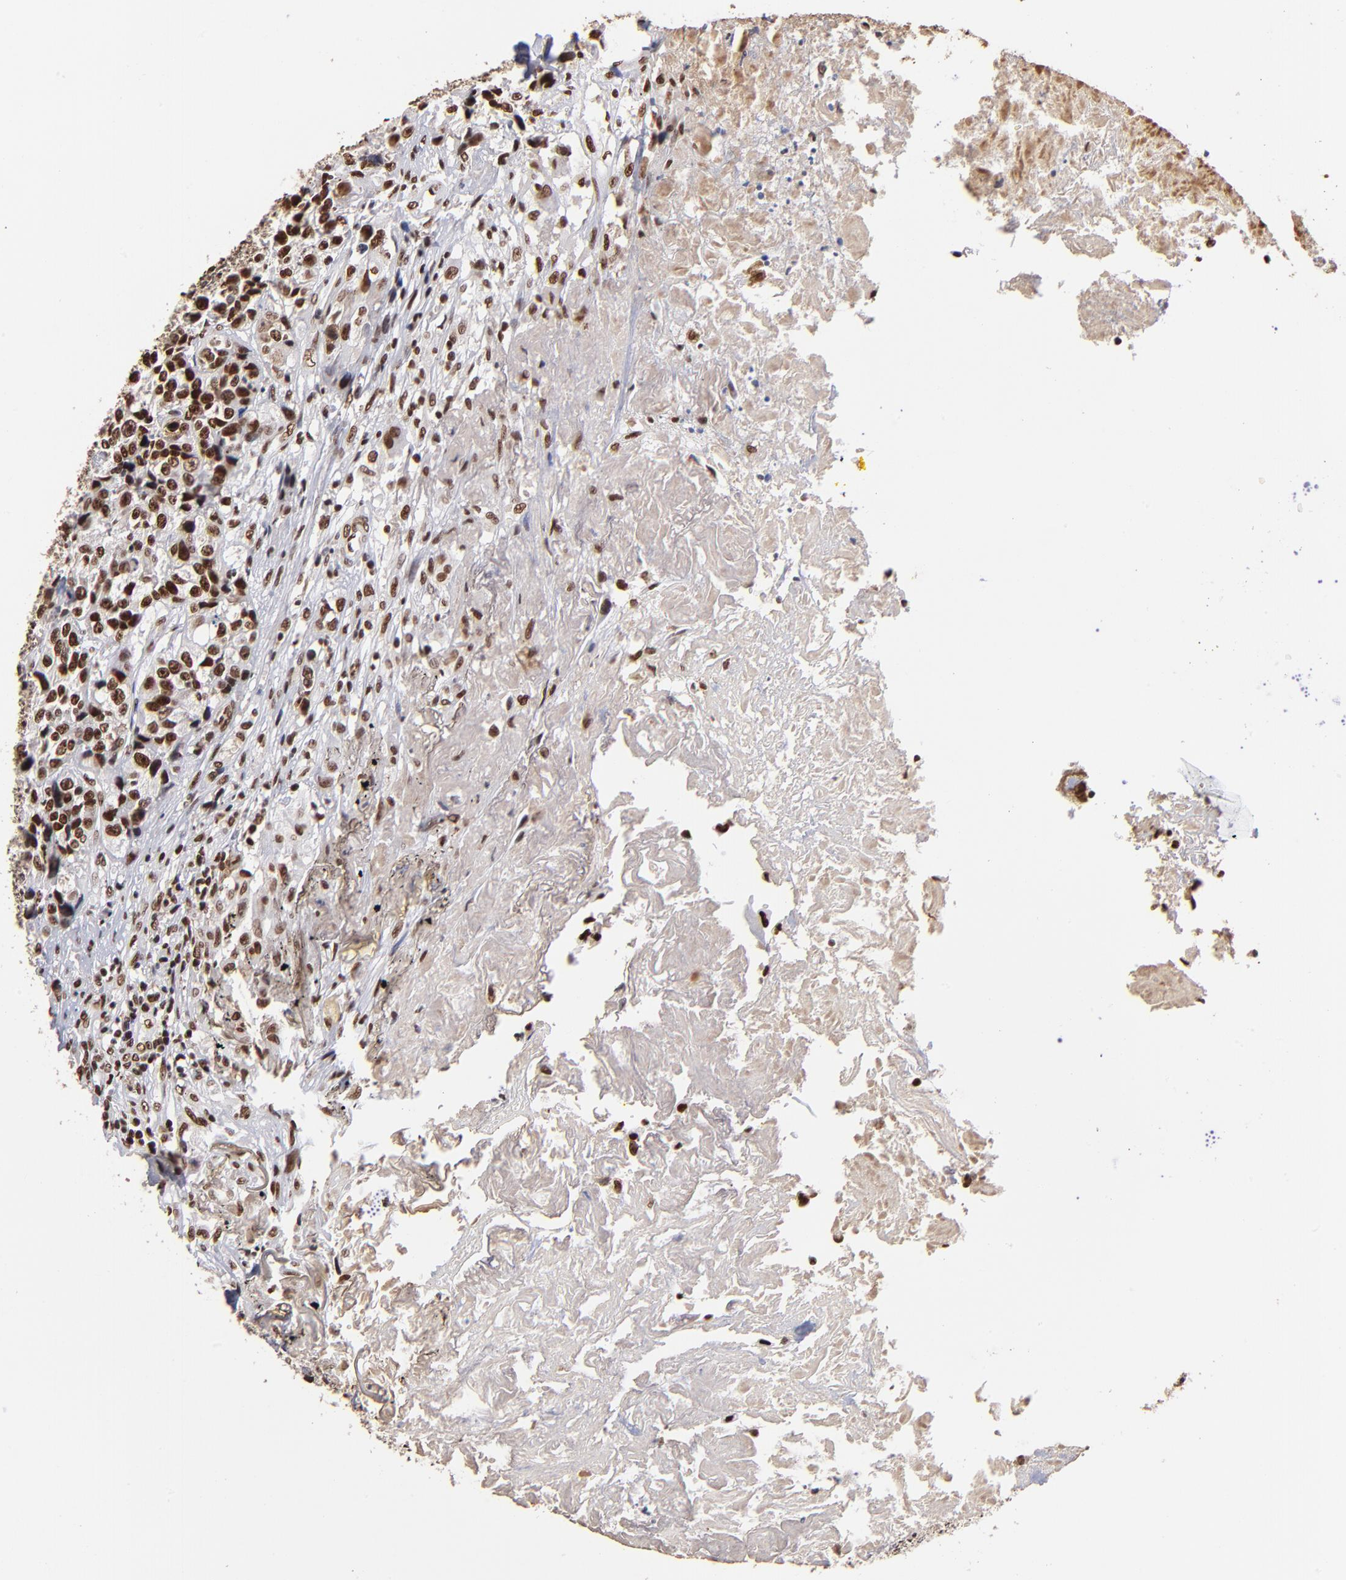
{"staining": {"intensity": "strong", "quantity": ">75%", "location": "nuclear"}, "tissue": "urothelial cancer", "cell_type": "Tumor cells", "image_type": "cancer", "snomed": [{"axis": "morphology", "description": "Urothelial carcinoma, High grade"}, {"axis": "topography", "description": "Urinary bladder"}], "caption": "Immunohistochemistry (IHC) (DAB) staining of human urothelial carcinoma (high-grade) demonstrates strong nuclear protein positivity in approximately >75% of tumor cells. Nuclei are stained in blue.", "gene": "ZNF146", "patient": {"sex": "female", "age": 81}}